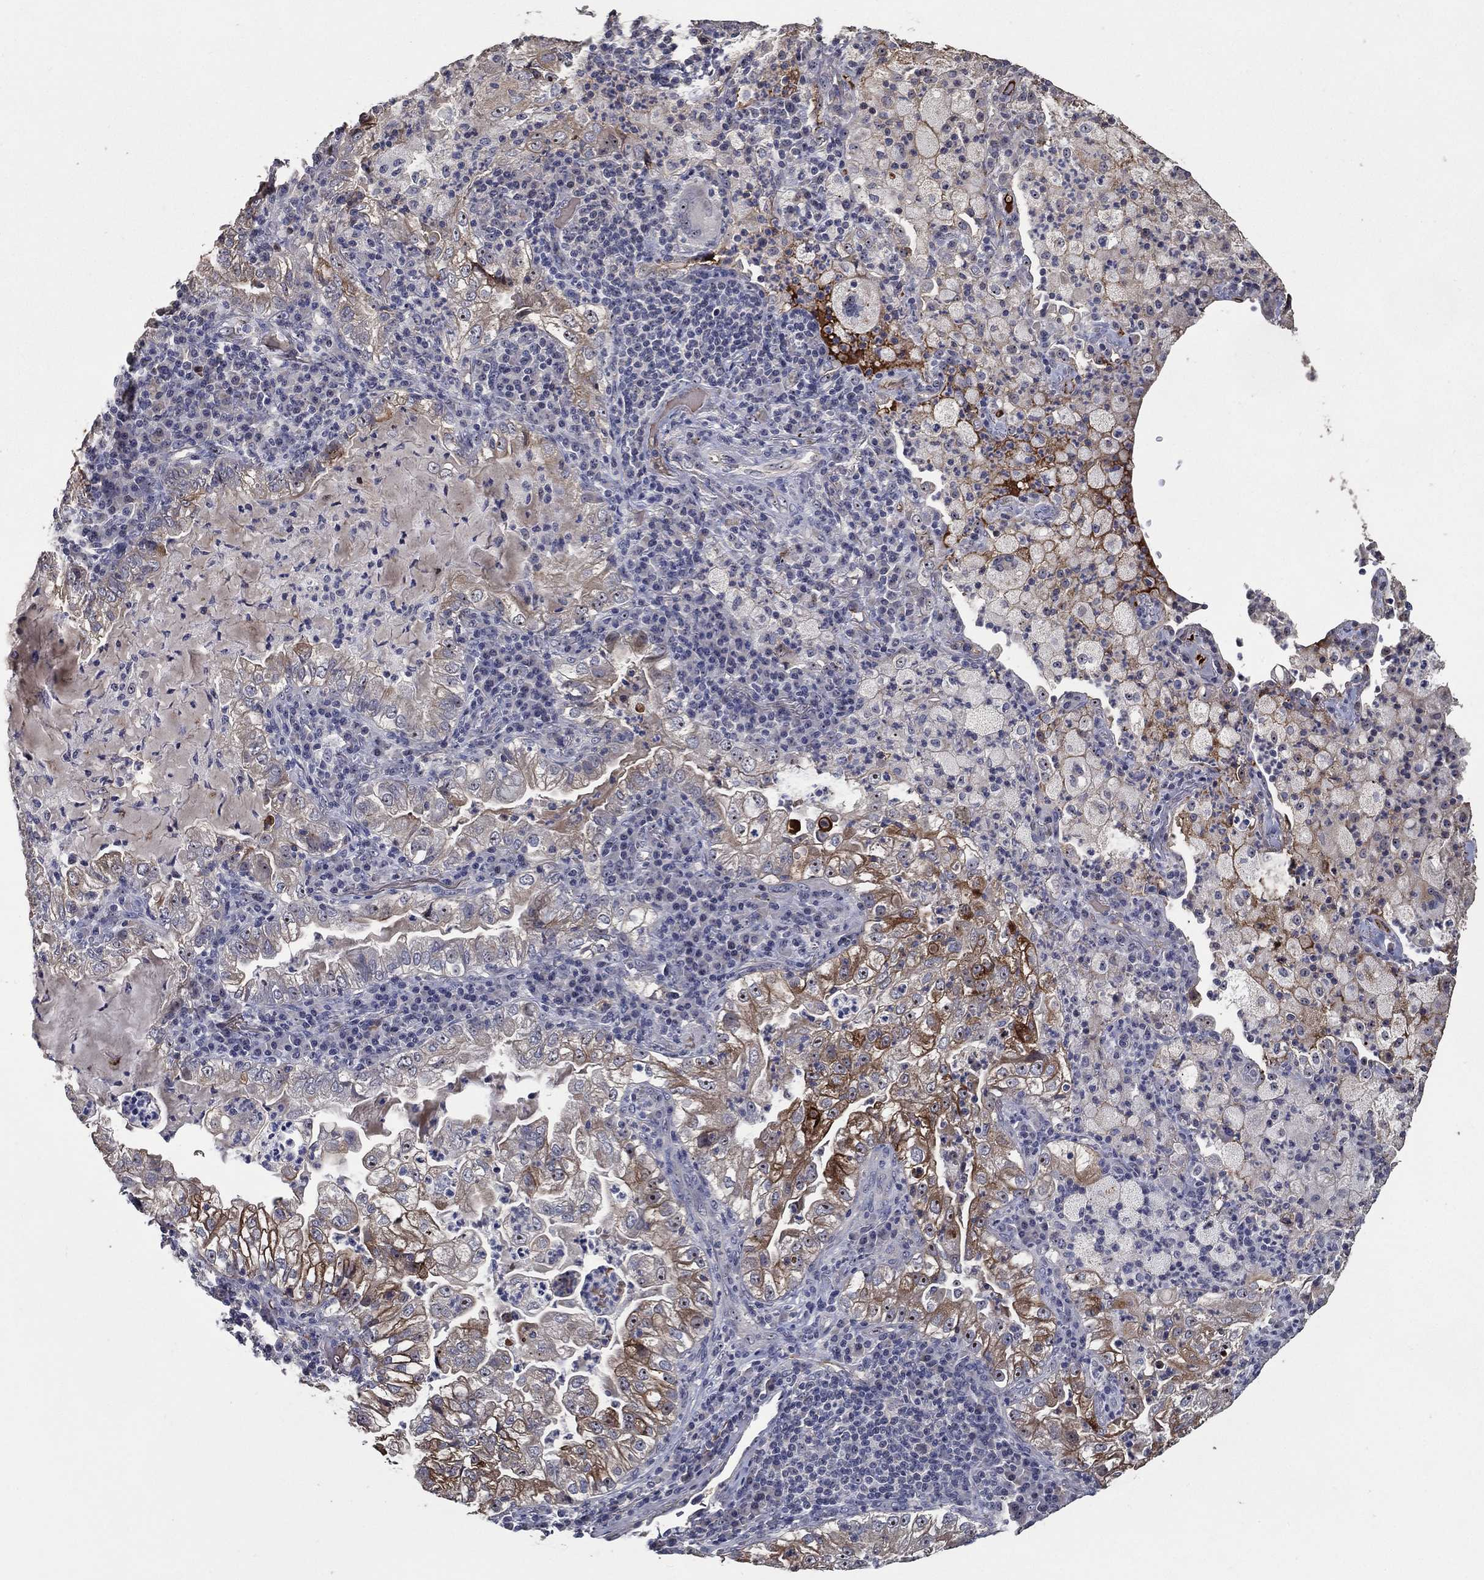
{"staining": {"intensity": "moderate", "quantity": "<25%", "location": "cytoplasmic/membranous"}, "tissue": "lung cancer", "cell_type": "Tumor cells", "image_type": "cancer", "snomed": [{"axis": "morphology", "description": "Adenocarcinoma, NOS"}, {"axis": "topography", "description": "Lung"}], "caption": "Approximately <25% of tumor cells in human lung adenocarcinoma demonstrate moderate cytoplasmic/membranous protein staining as visualized by brown immunohistochemical staining.", "gene": "EFNA1", "patient": {"sex": "female", "age": 73}}